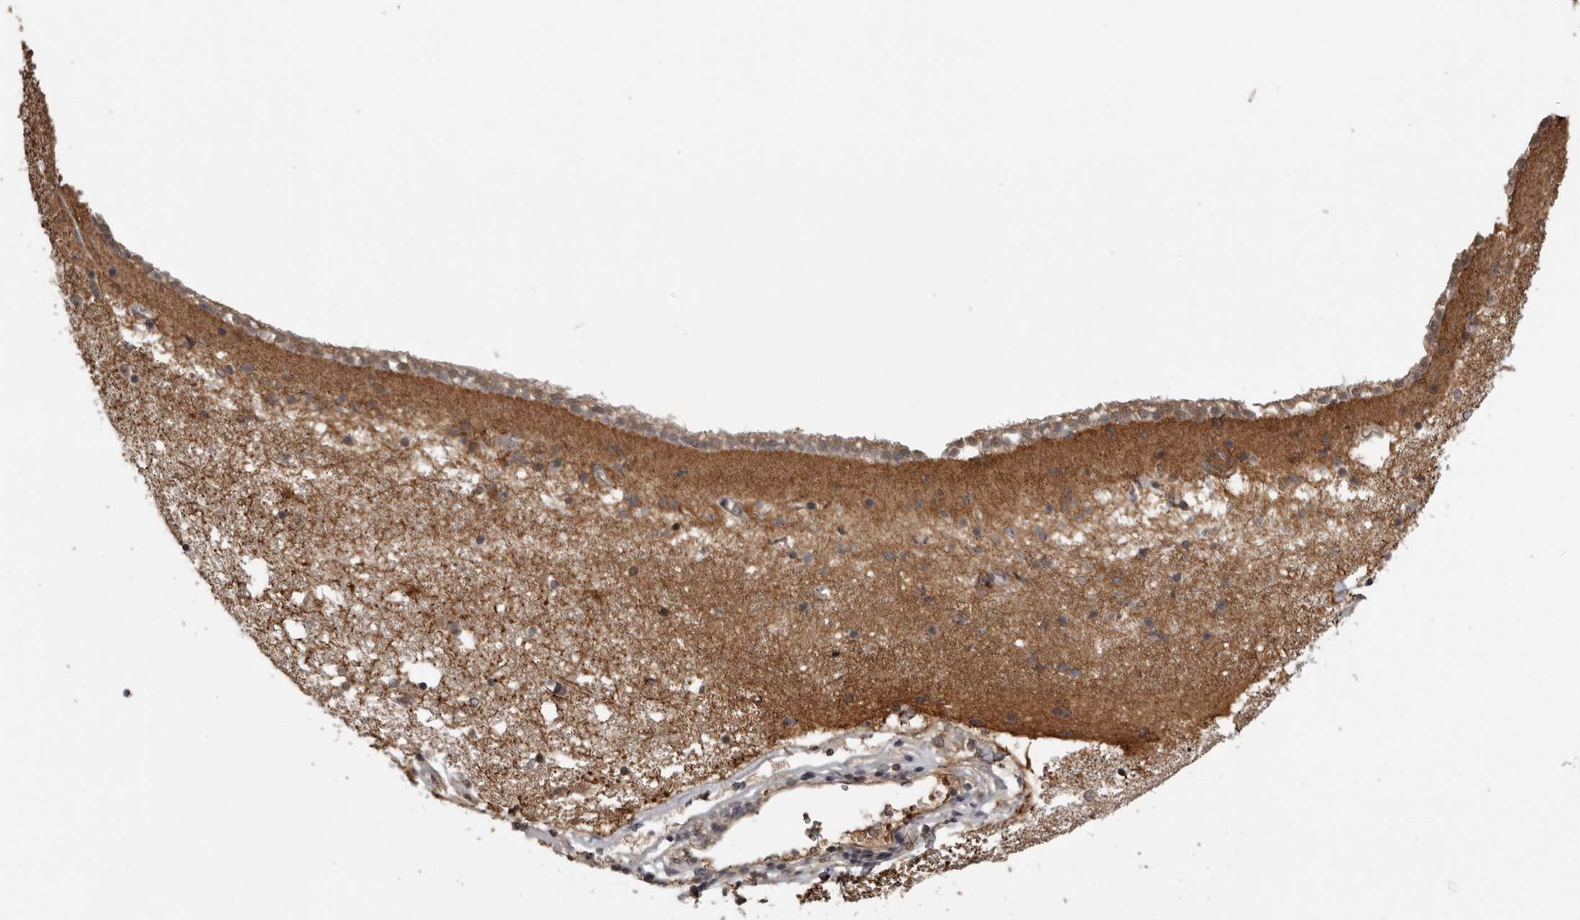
{"staining": {"intensity": "moderate", "quantity": ">75%", "location": "cytoplasmic/membranous,nuclear"}, "tissue": "caudate", "cell_type": "Glial cells", "image_type": "normal", "snomed": [{"axis": "morphology", "description": "Normal tissue, NOS"}, {"axis": "topography", "description": "Lateral ventricle wall"}], "caption": "A photomicrograph of human caudate stained for a protein shows moderate cytoplasmic/membranous,nuclear brown staining in glial cells.", "gene": "AKAP7", "patient": {"sex": "male", "age": 45}}